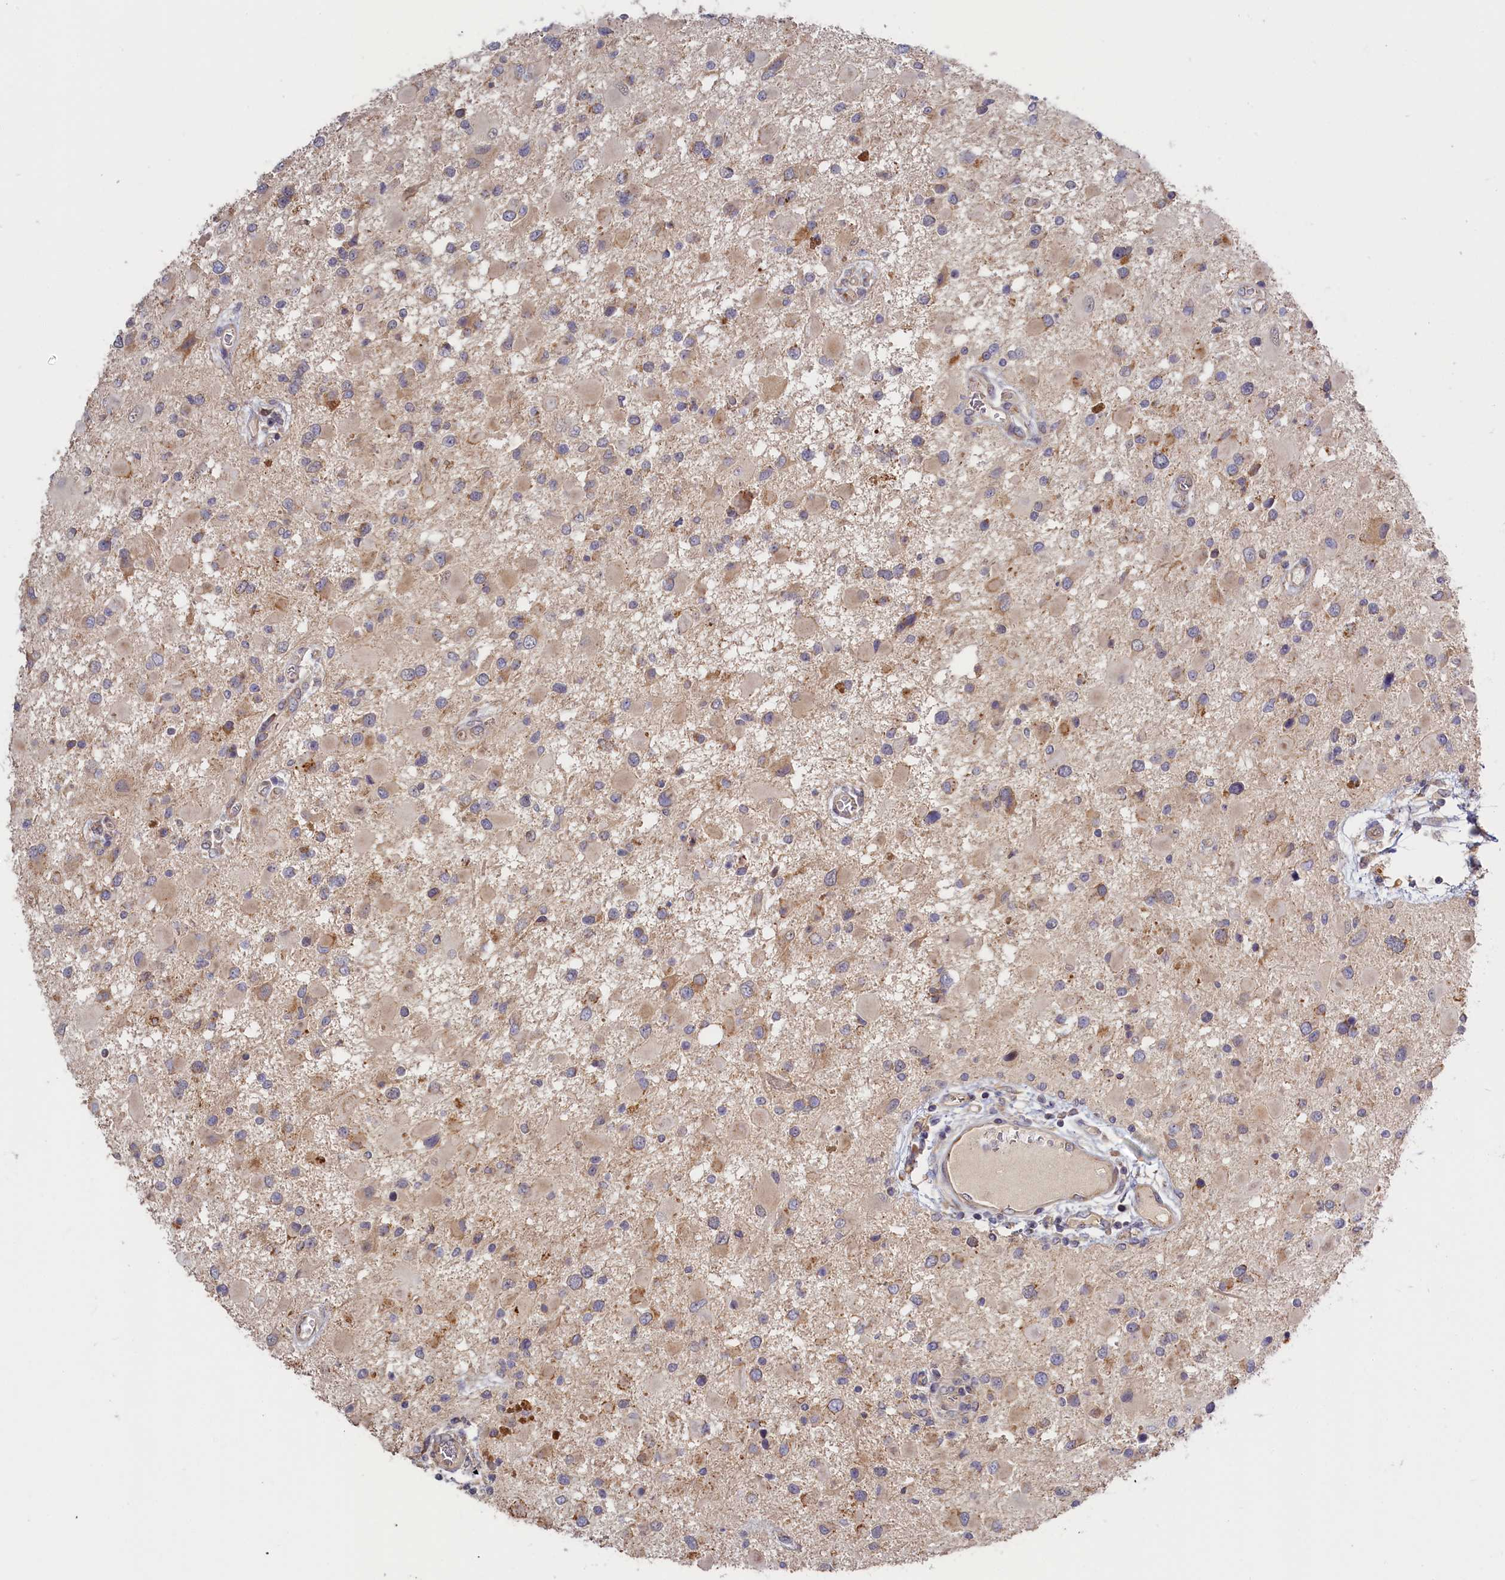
{"staining": {"intensity": "weak", "quantity": "<25%", "location": "cytoplasmic/membranous"}, "tissue": "glioma", "cell_type": "Tumor cells", "image_type": "cancer", "snomed": [{"axis": "morphology", "description": "Glioma, malignant, High grade"}, {"axis": "topography", "description": "Brain"}], "caption": "This is a histopathology image of IHC staining of malignant glioma (high-grade), which shows no staining in tumor cells.", "gene": "CEP44", "patient": {"sex": "male", "age": 53}}